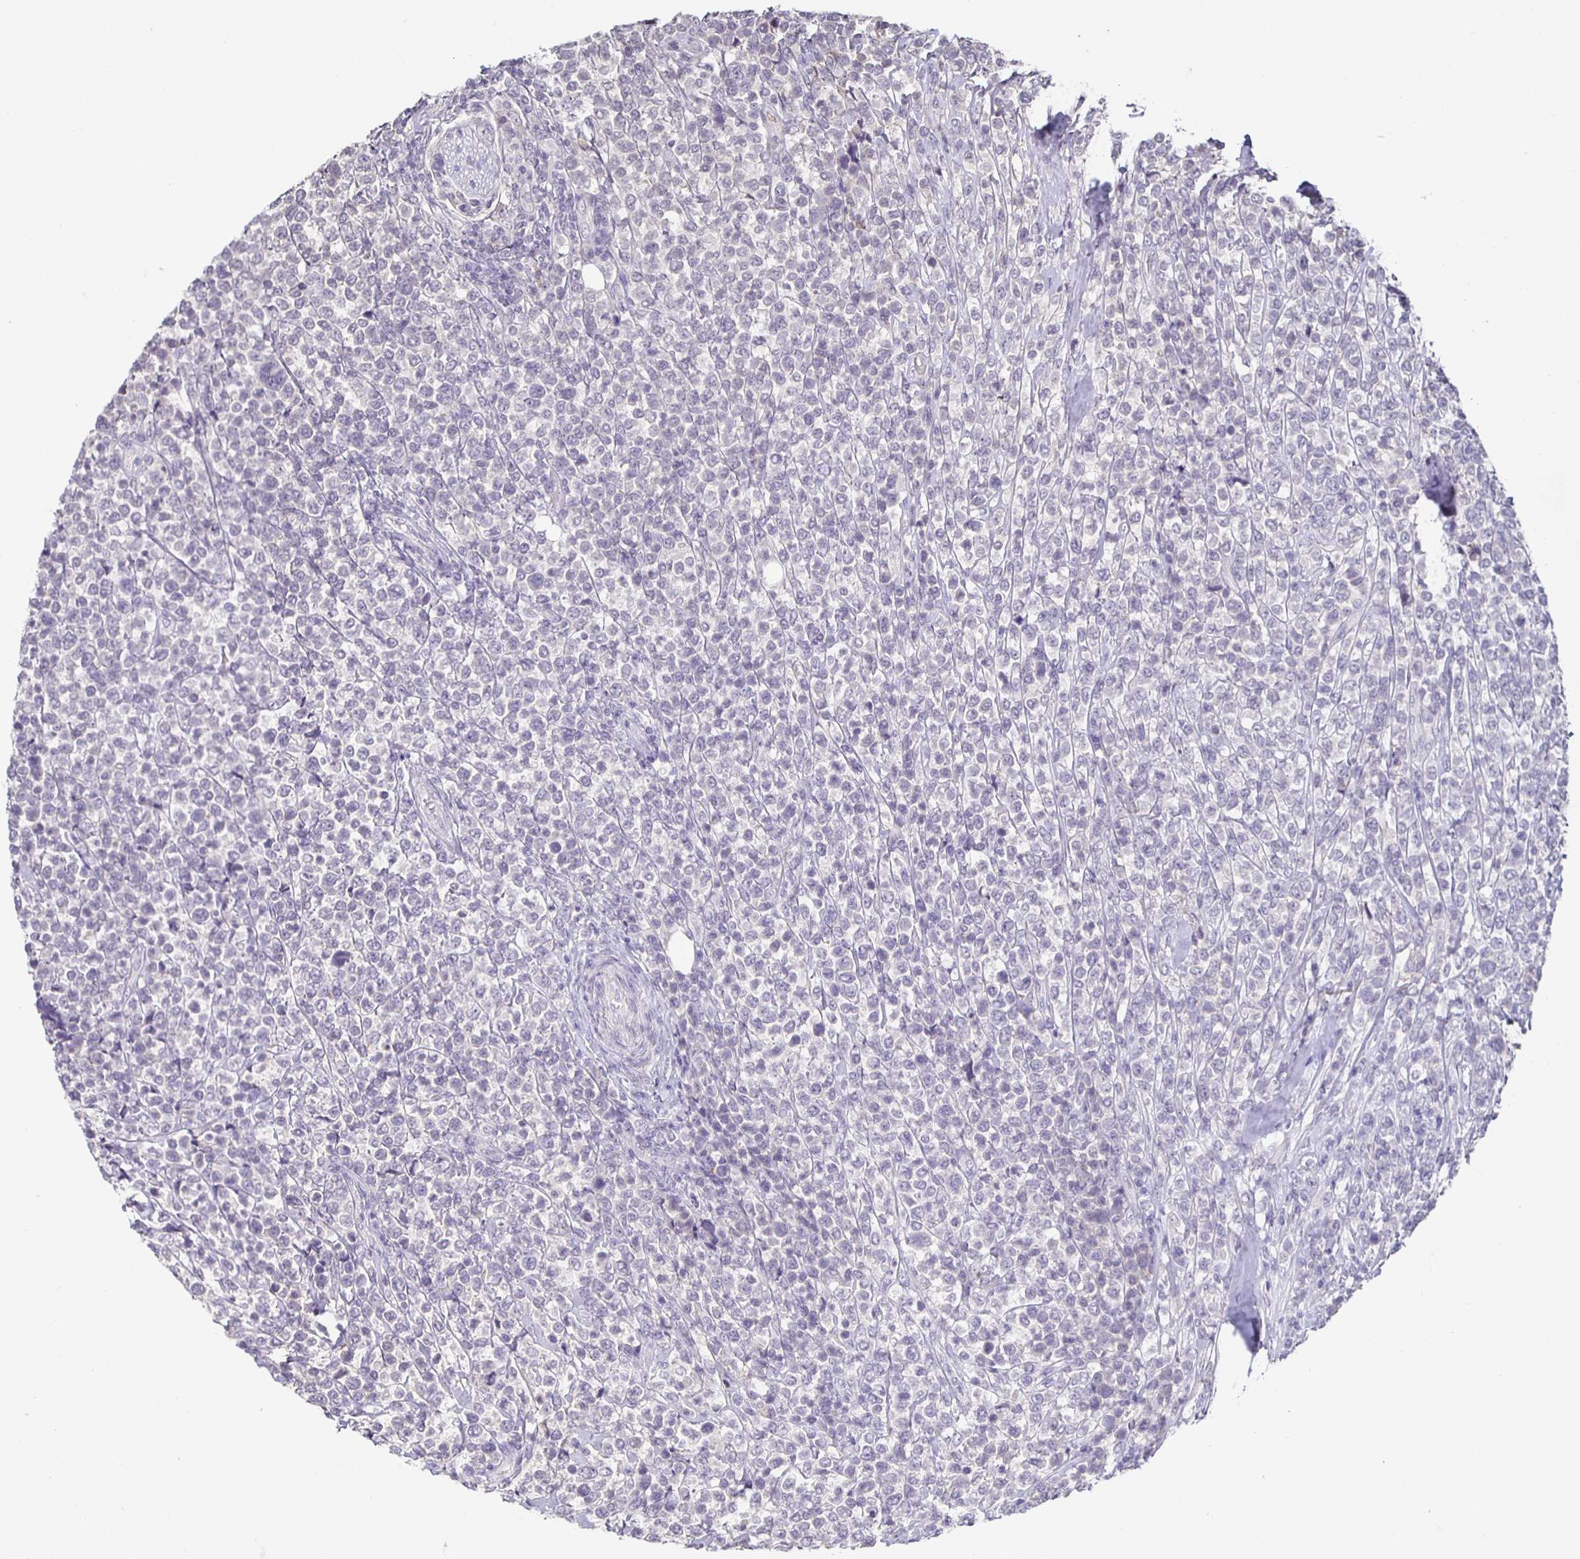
{"staining": {"intensity": "negative", "quantity": "none", "location": "none"}, "tissue": "lymphoma", "cell_type": "Tumor cells", "image_type": "cancer", "snomed": [{"axis": "morphology", "description": "Malignant lymphoma, non-Hodgkin's type, High grade"}, {"axis": "topography", "description": "Soft tissue"}], "caption": "Protein analysis of high-grade malignant lymphoma, non-Hodgkin's type shows no significant positivity in tumor cells.", "gene": "INSL5", "patient": {"sex": "female", "age": 56}}